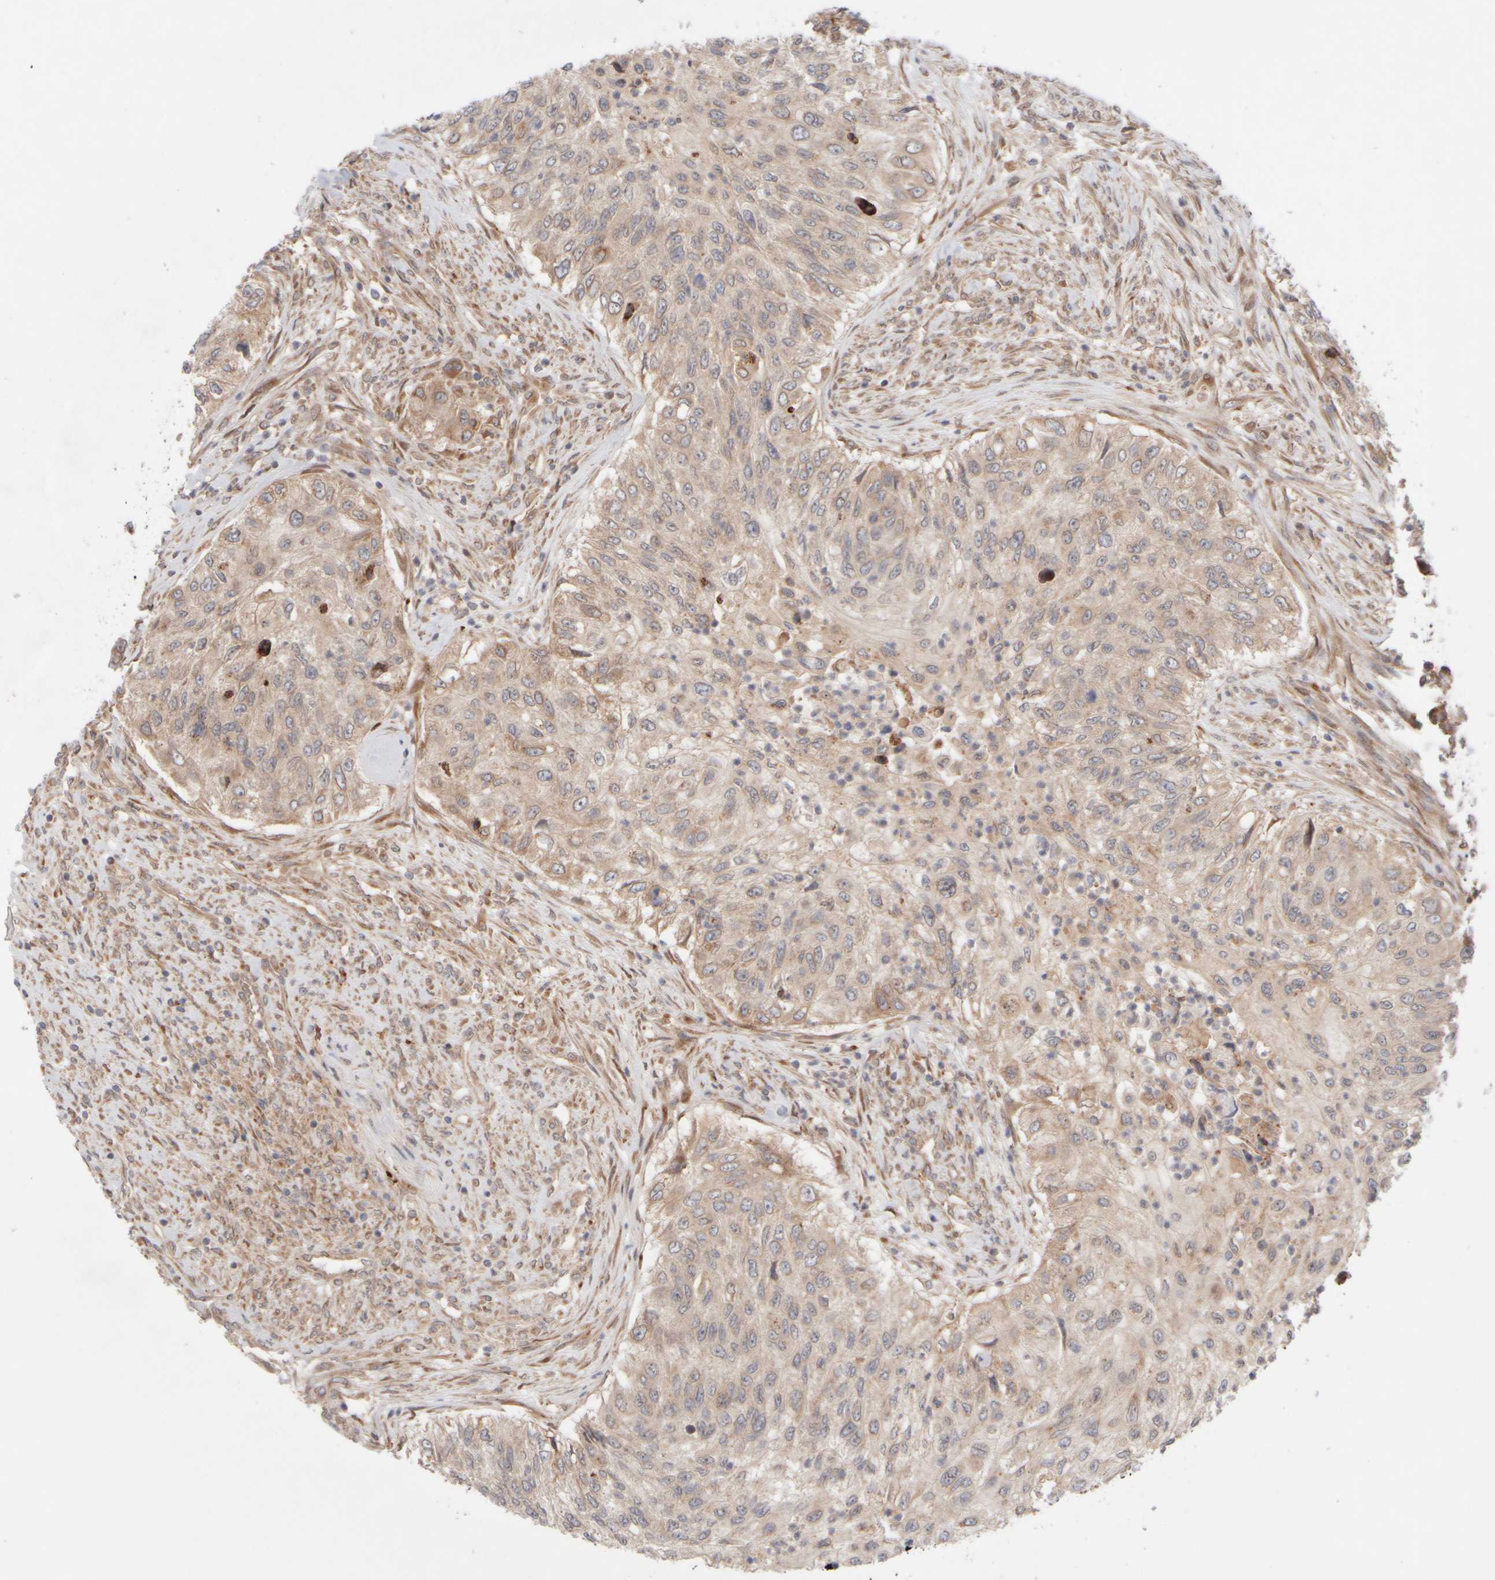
{"staining": {"intensity": "weak", "quantity": ">75%", "location": "cytoplasmic/membranous"}, "tissue": "urothelial cancer", "cell_type": "Tumor cells", "image_type": "cancer", "snomed": [{"axis": "morphology", "description": "Urothelial carcinoma, High grade"}, {"axis": "topography", "description": "Urinary bladder"}], "caption": "A high-resolution image shows IHC staining of urothelial cancer, which exhibits weak cytoplasmic/membranous positivity in about >75% of tumor cells. (IHC, brightfield microscopy, high magnification).", "gene": "GCN1", "patient": {"sex": "female", "age": 60}}